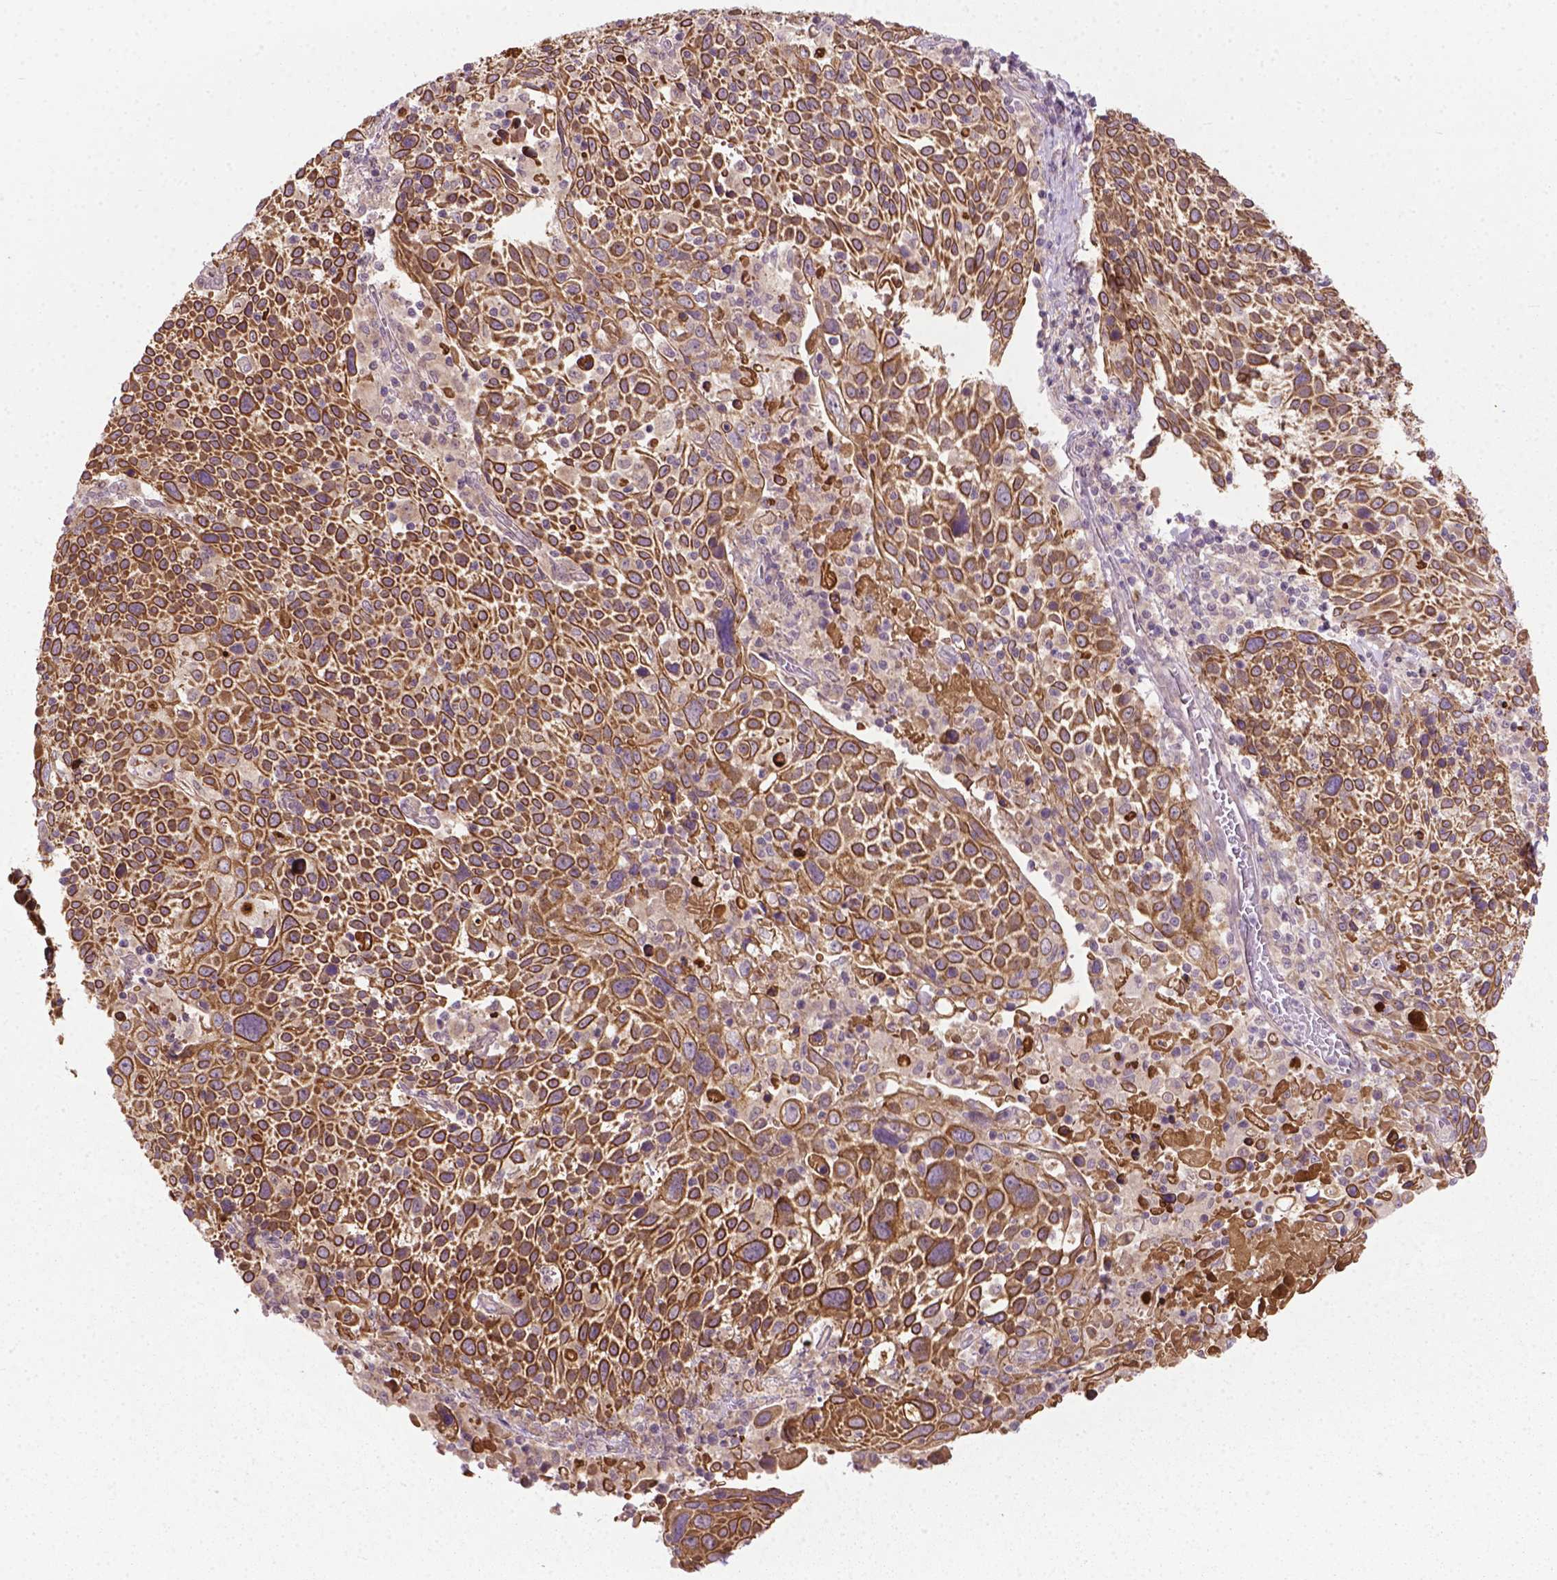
{"staining": {"intensity": "strong", "quantity": ">75%", "location": "cytoplasmic/membranous"}, "tissue": "cervical cancer", "cell_type": "Tumor cells", "image_type": "cancer", "snomed": [{"axis": "morphology", "description": "Squamous cell carcinoma, NOS"}, {"axis": "topography", "description": "Cervix"}], "caption": "Immunohistochemistry (IHC) (DAB (3,3'-diaminobenzidine)) staining of human cervical squamous cell carcinoma demonstrates strong cytoplasmic/membranous protein expression in approximately >75% of tumor cells. Immunohistochemistry (IHC) stains the protein of interest in brown and the nuclei are stained blue.", "gene": "MZT1", "patient": {"sex": "female", "age": 61}}